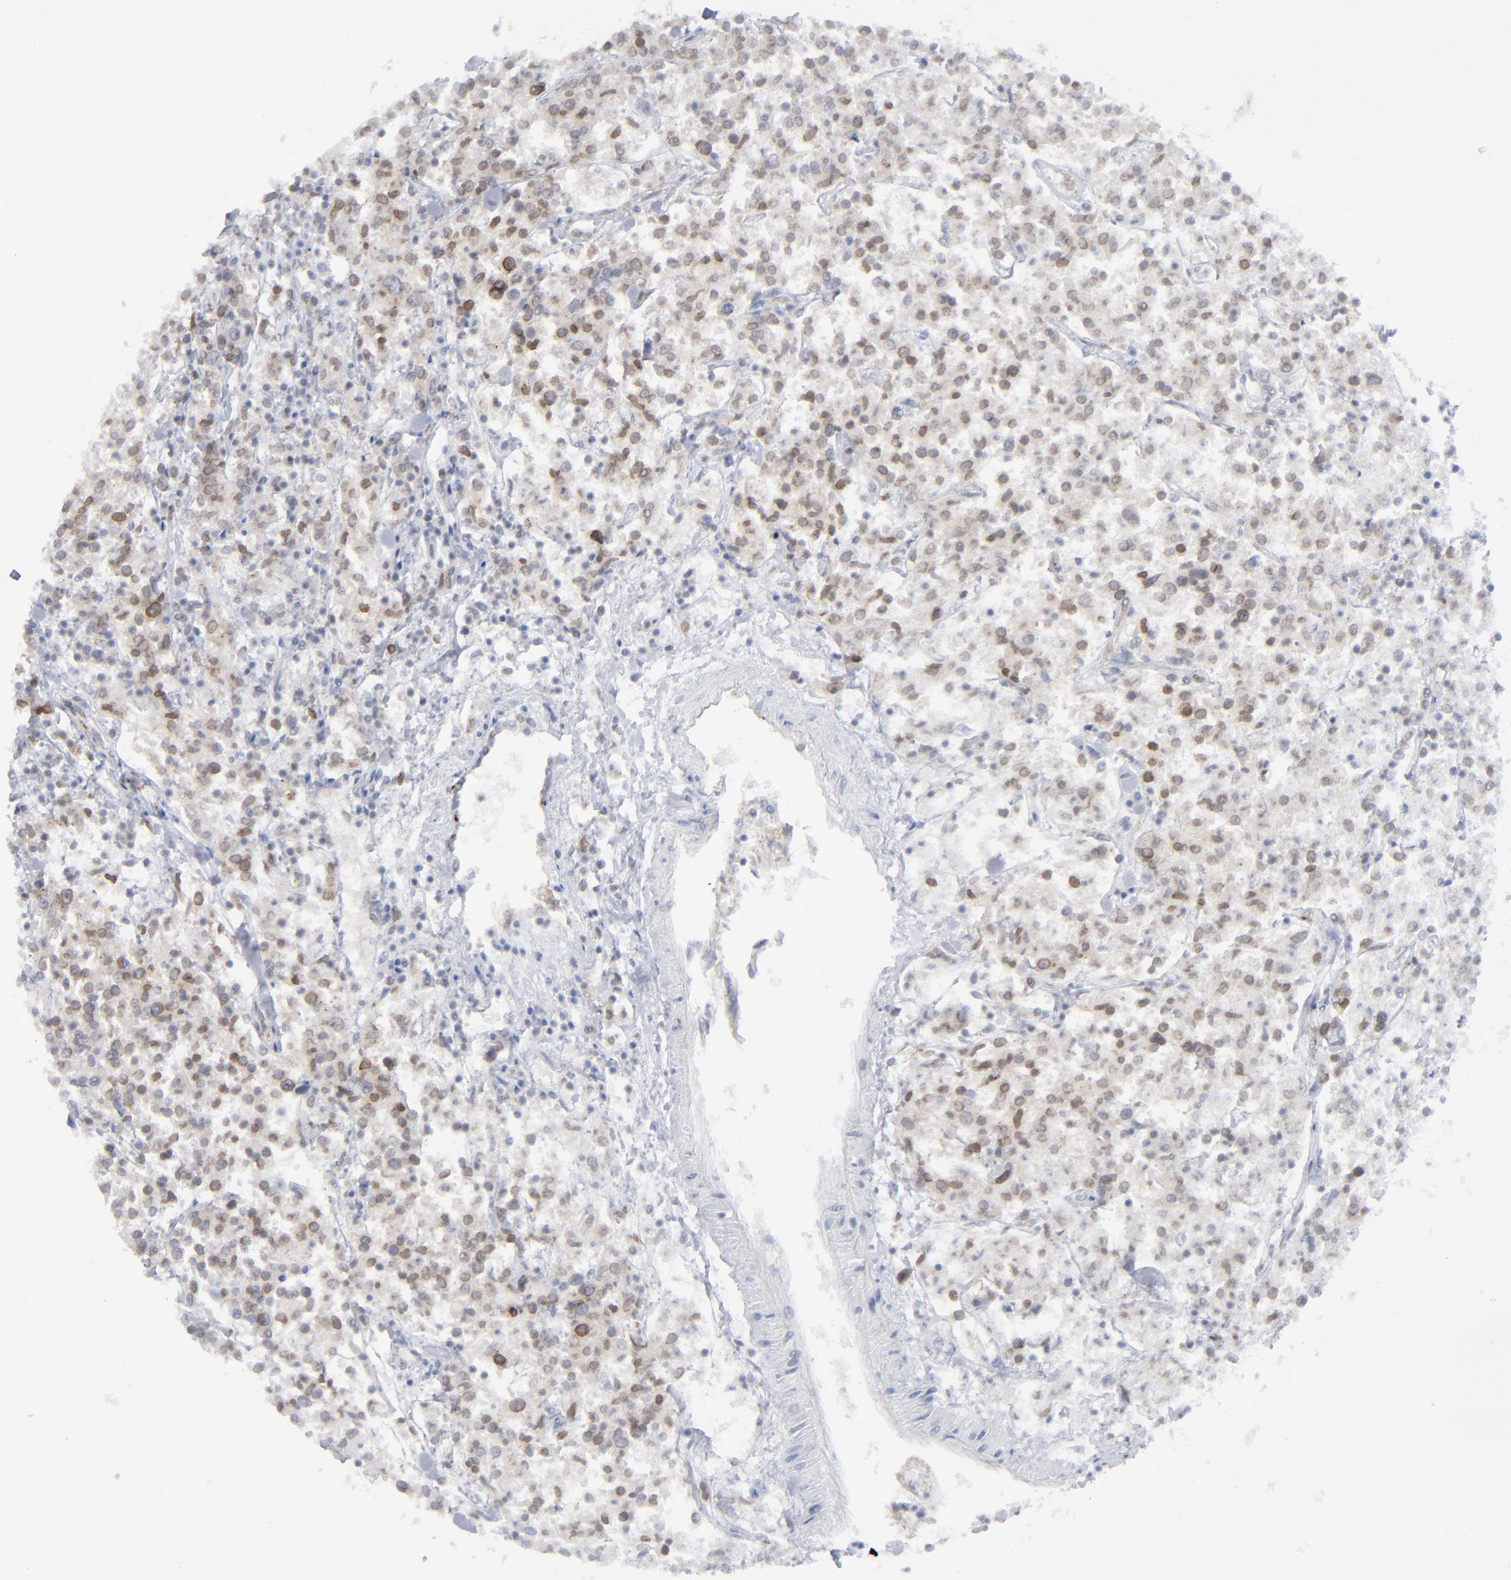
{"staining": {"intensity": "weak", "quantity": "25%-75%", "location": "cytoplasmic/membranous"}, "tissue": "lymphoma", "cell_type": "Tumor cells", "image_type": "cancer", "snomed": [{"axis": "morphology", "description": "Malignant lymphoma, non-Hodgkin's type, Low grade"}, {"axis": "topography", "description": "Small intestine"}], "caption": "Immunohistochemical staining of human low-grade malignant lymphoma, non-Hodgkin's type shows low levels of weak cytoplasmic/membranous expression in about 25%-75% of tumor cells.", "gene": "NUP88", "patient": {"sex": "female", "age": 59}}